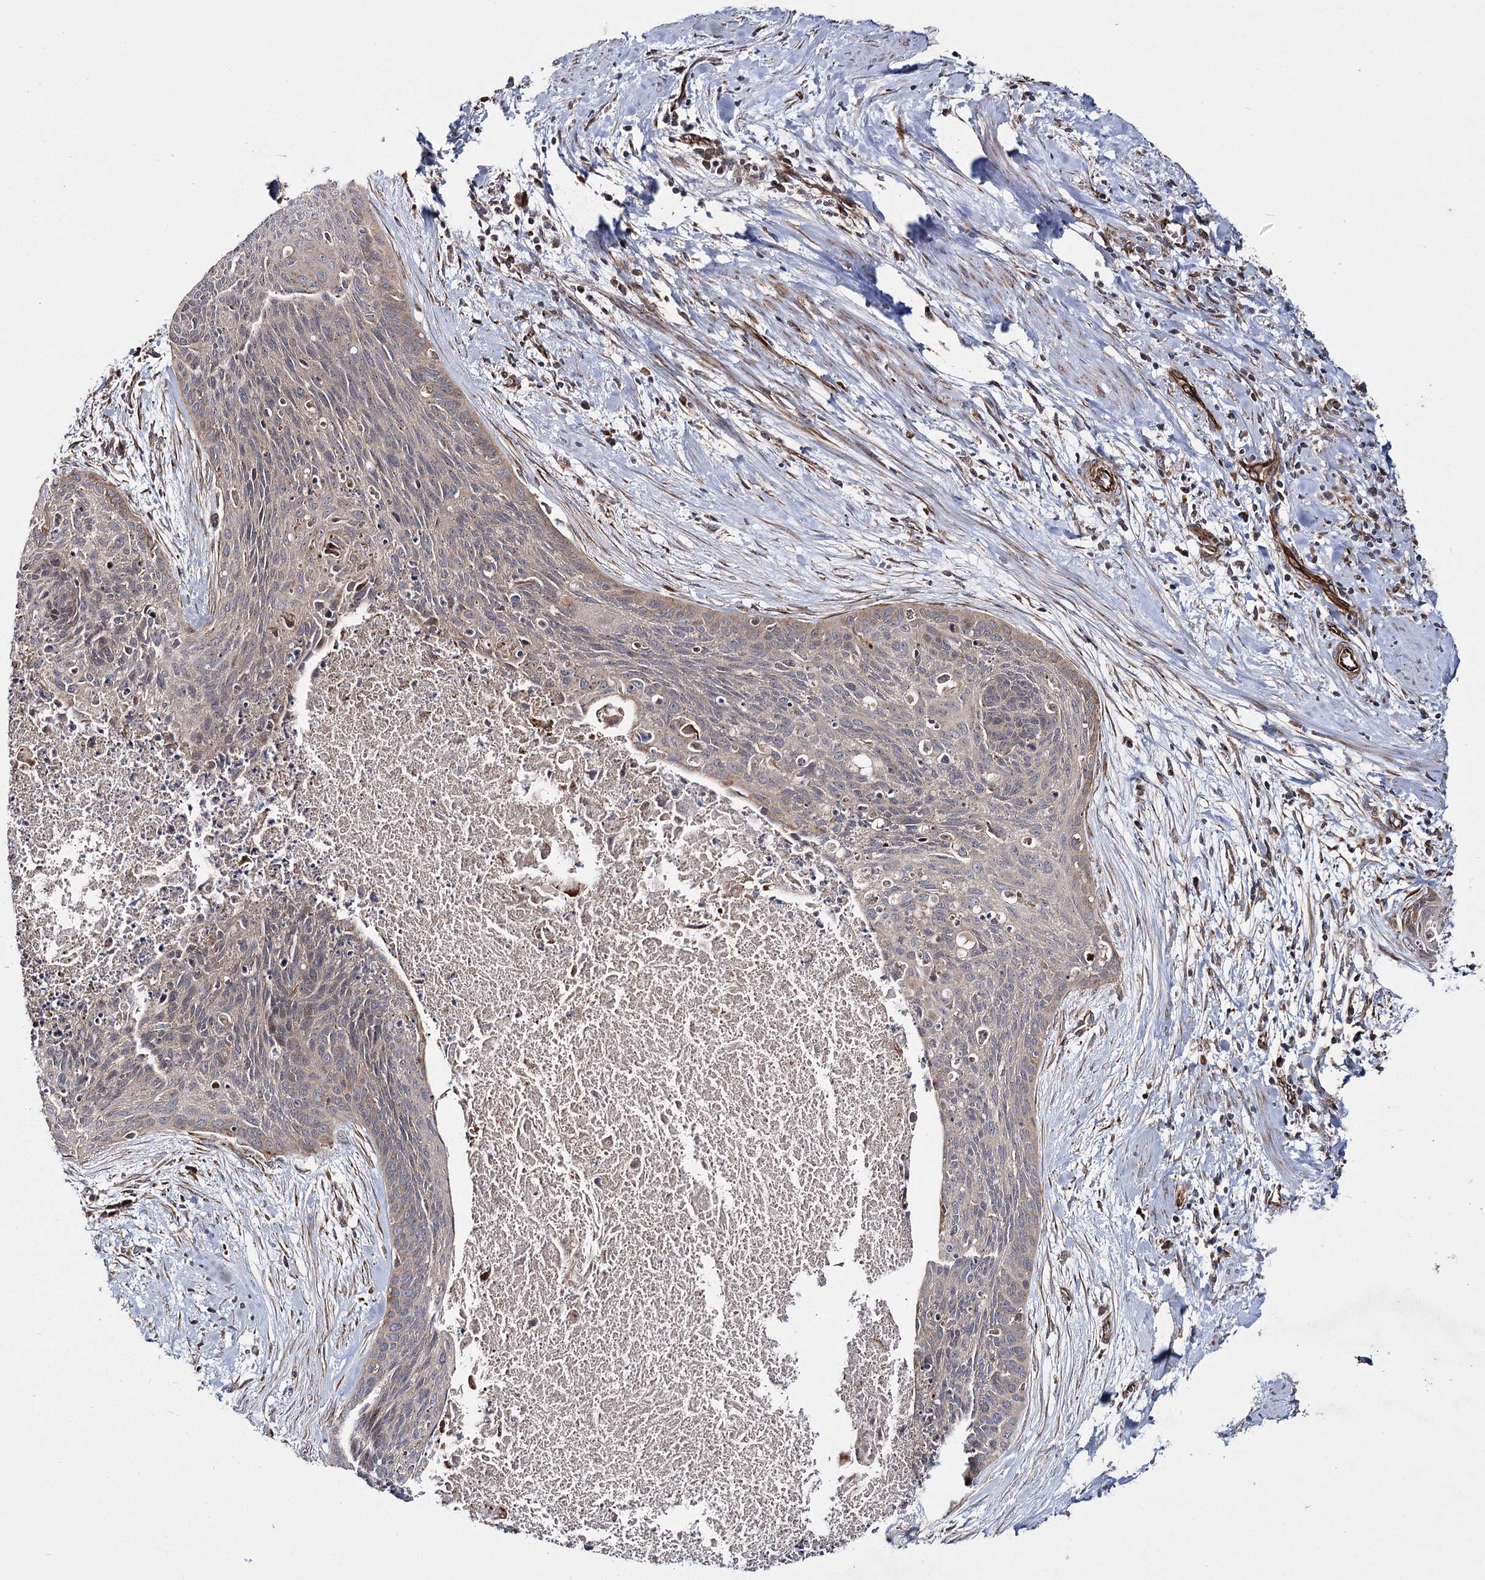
{"staining": {"intensity": "moderate", "quantity": ">75%", "location": "cytoplasmic/membranous"}, "tissue": "cervical cancer", "cell_type": "Tumor cells", "image_type": "cancer", "snomed": [{"axis": "morphology", "description": "Squamous cell carcinoma, NOS"}, {"axis": "topography", "description": "Cervix"}], "caption": "This is an image of IHC staining of squamous cell carcinoma (cervical), which shows moderate staining in the cytoplasmic/membranous of tumor cells.", "gene": "HECTD2", "patient": {"sex": "female", "age": 55}}